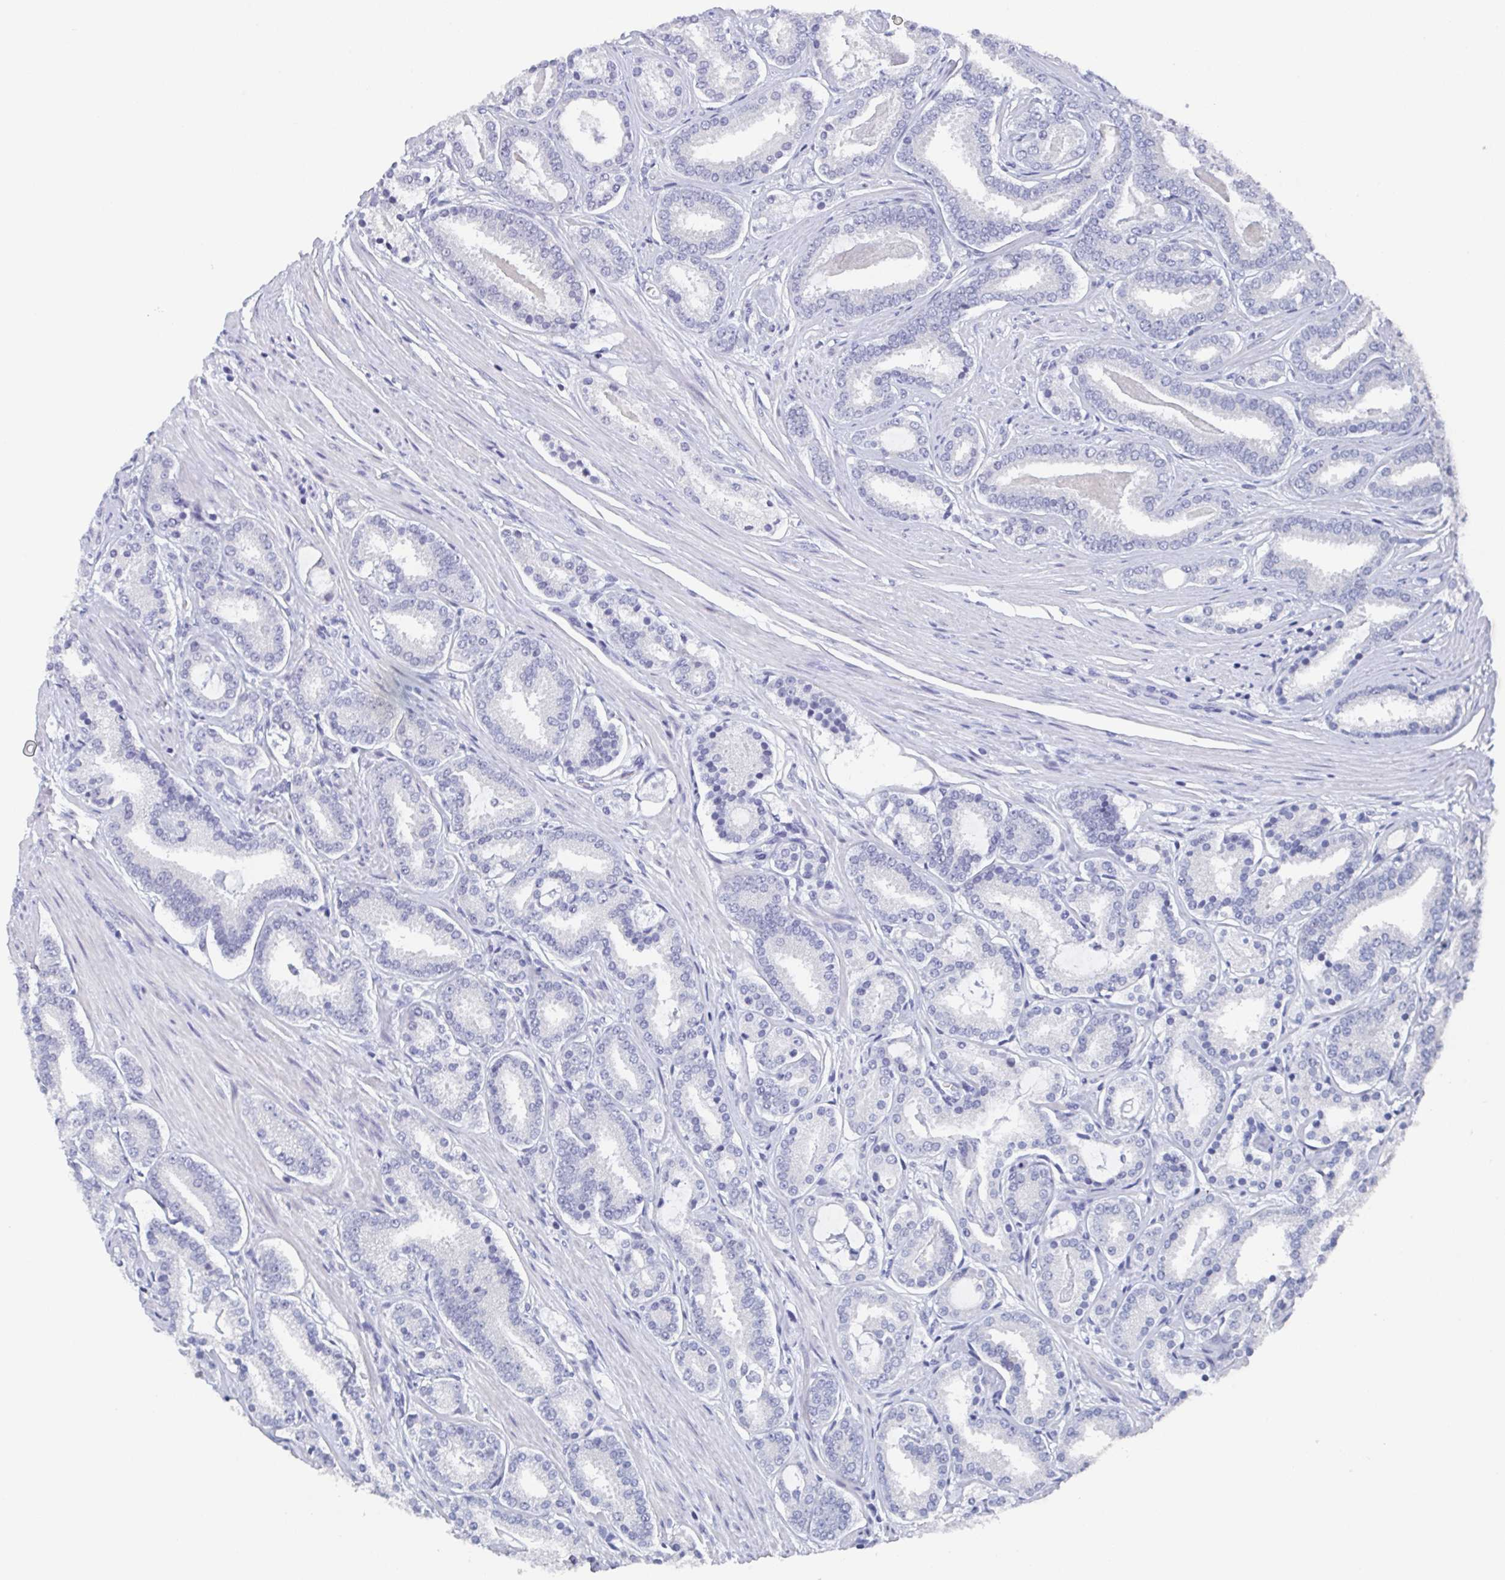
{"staining": {"intensity": "negative", "quantity": "none", "location": "none"}, "tissue": "prostate cancer", "cell_type": "Tumor cells", "image_type": "cancer", "snomed": [{"axis": "morphology", "description": "Adenocarcinoma, High grade"}, {"axis": "topography", "description": "Prostate"}], "caption": "There is no significant staining in tumor cells of high-grade adenocarcinoma (prostate). The staining was performed using DAB to visualize the protein expression in brown, while the nuclei were stained in blue with hematoxylin (Magnification: 20x).", "gene": "DYDC2", "patient": {"sex": "male", "age": 63}}